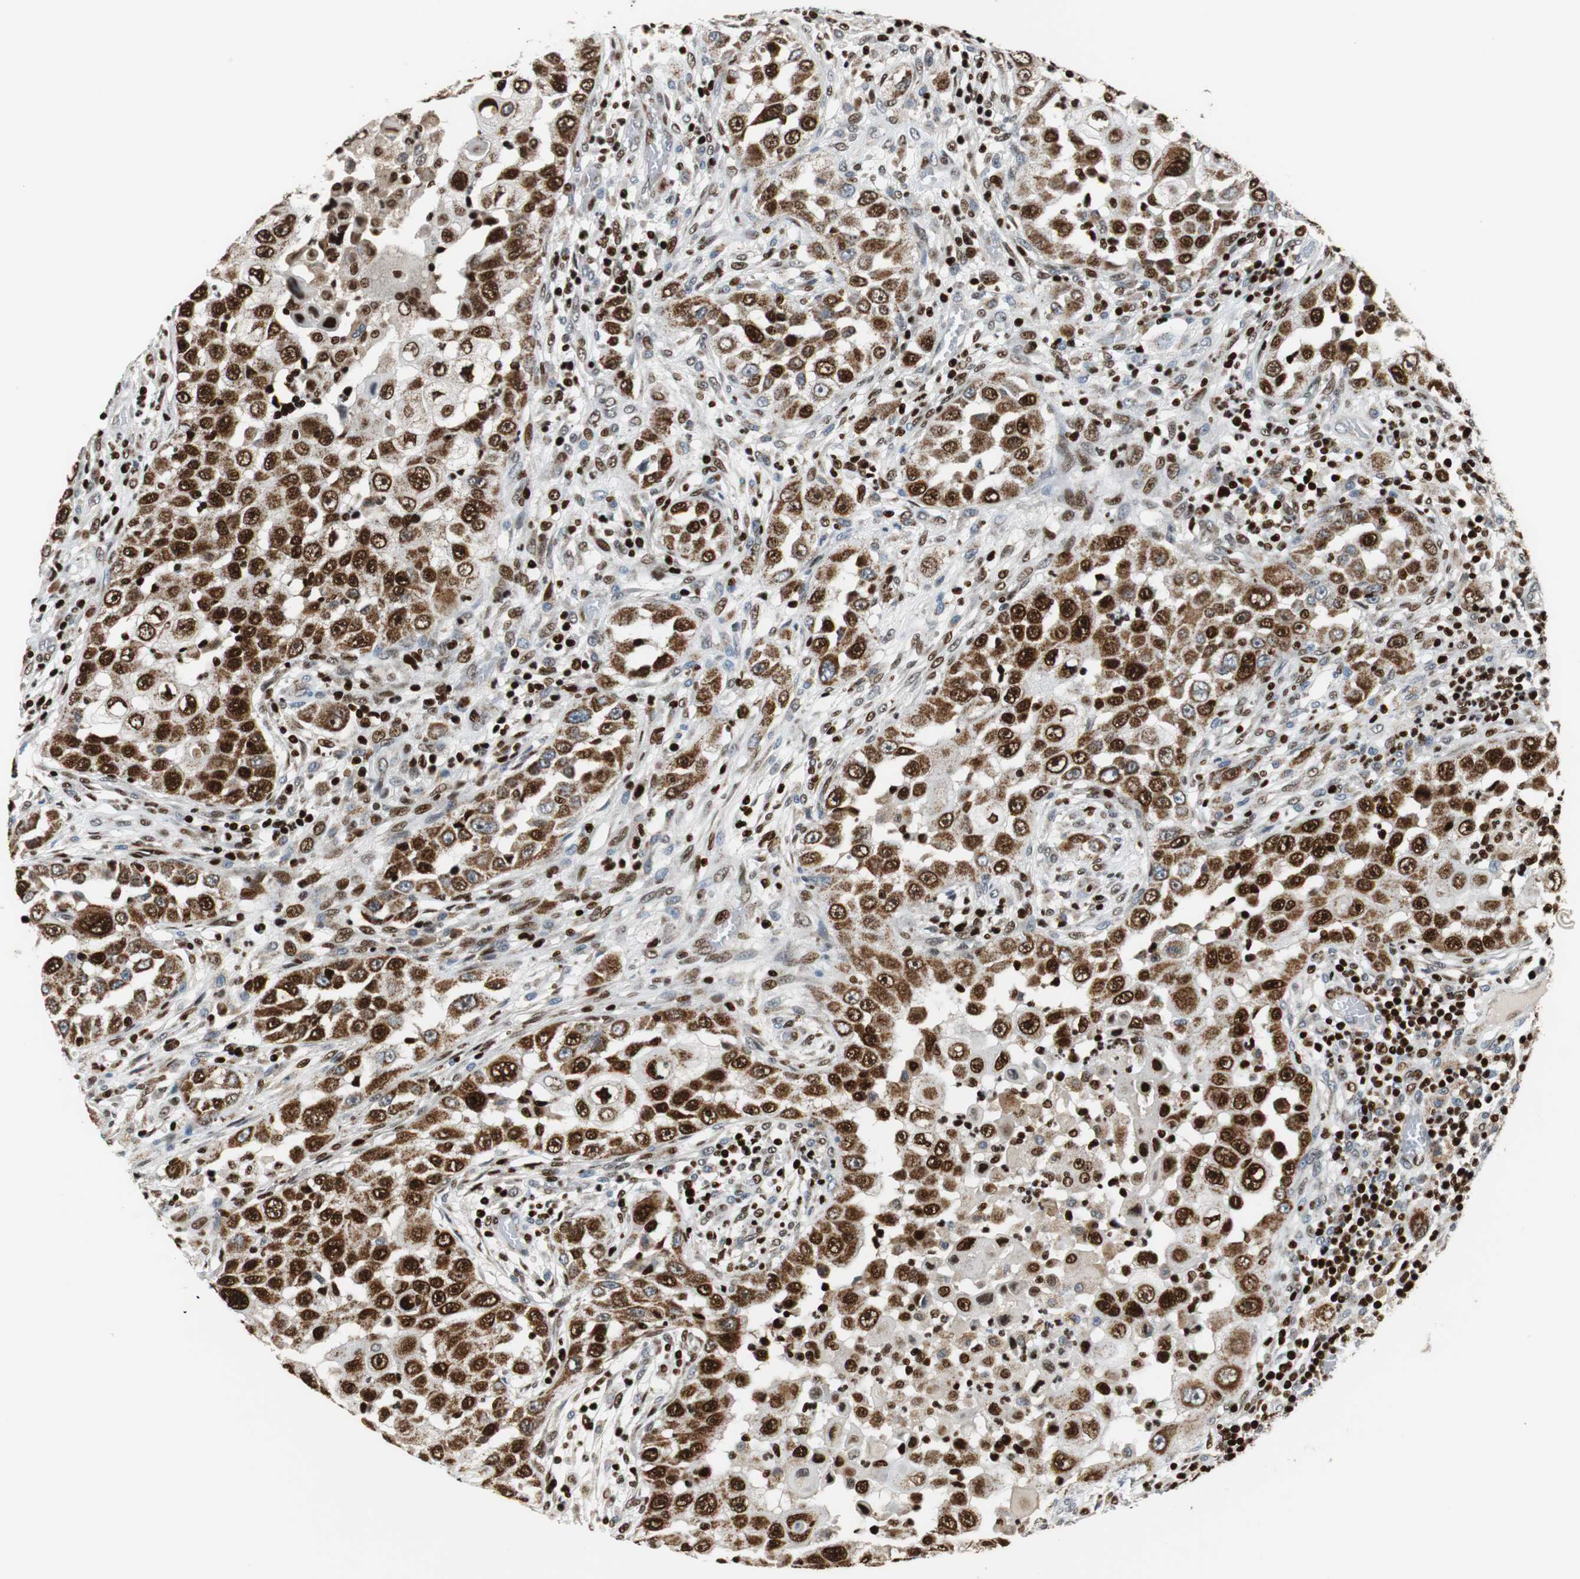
{"staining": {"intensity": "strong", "quantity": ">75%", "location": "nuclear"}, "tissue": "head and neck cancer", "cell_type": "Tumor cells", "image_type": "cancer", "snomed": [{"axis": "morphology", "description": "Carcinoma, NOS"}, {"axis": "topography", "description": "Head-Neck"}], "caption": "Head and neck cancer stained with a brown dye reveals strong nuclear positive positivity in about >75% of tumor cells.", "gene": "HDAC1", "patient": {"sex": "male", "age": 87}}